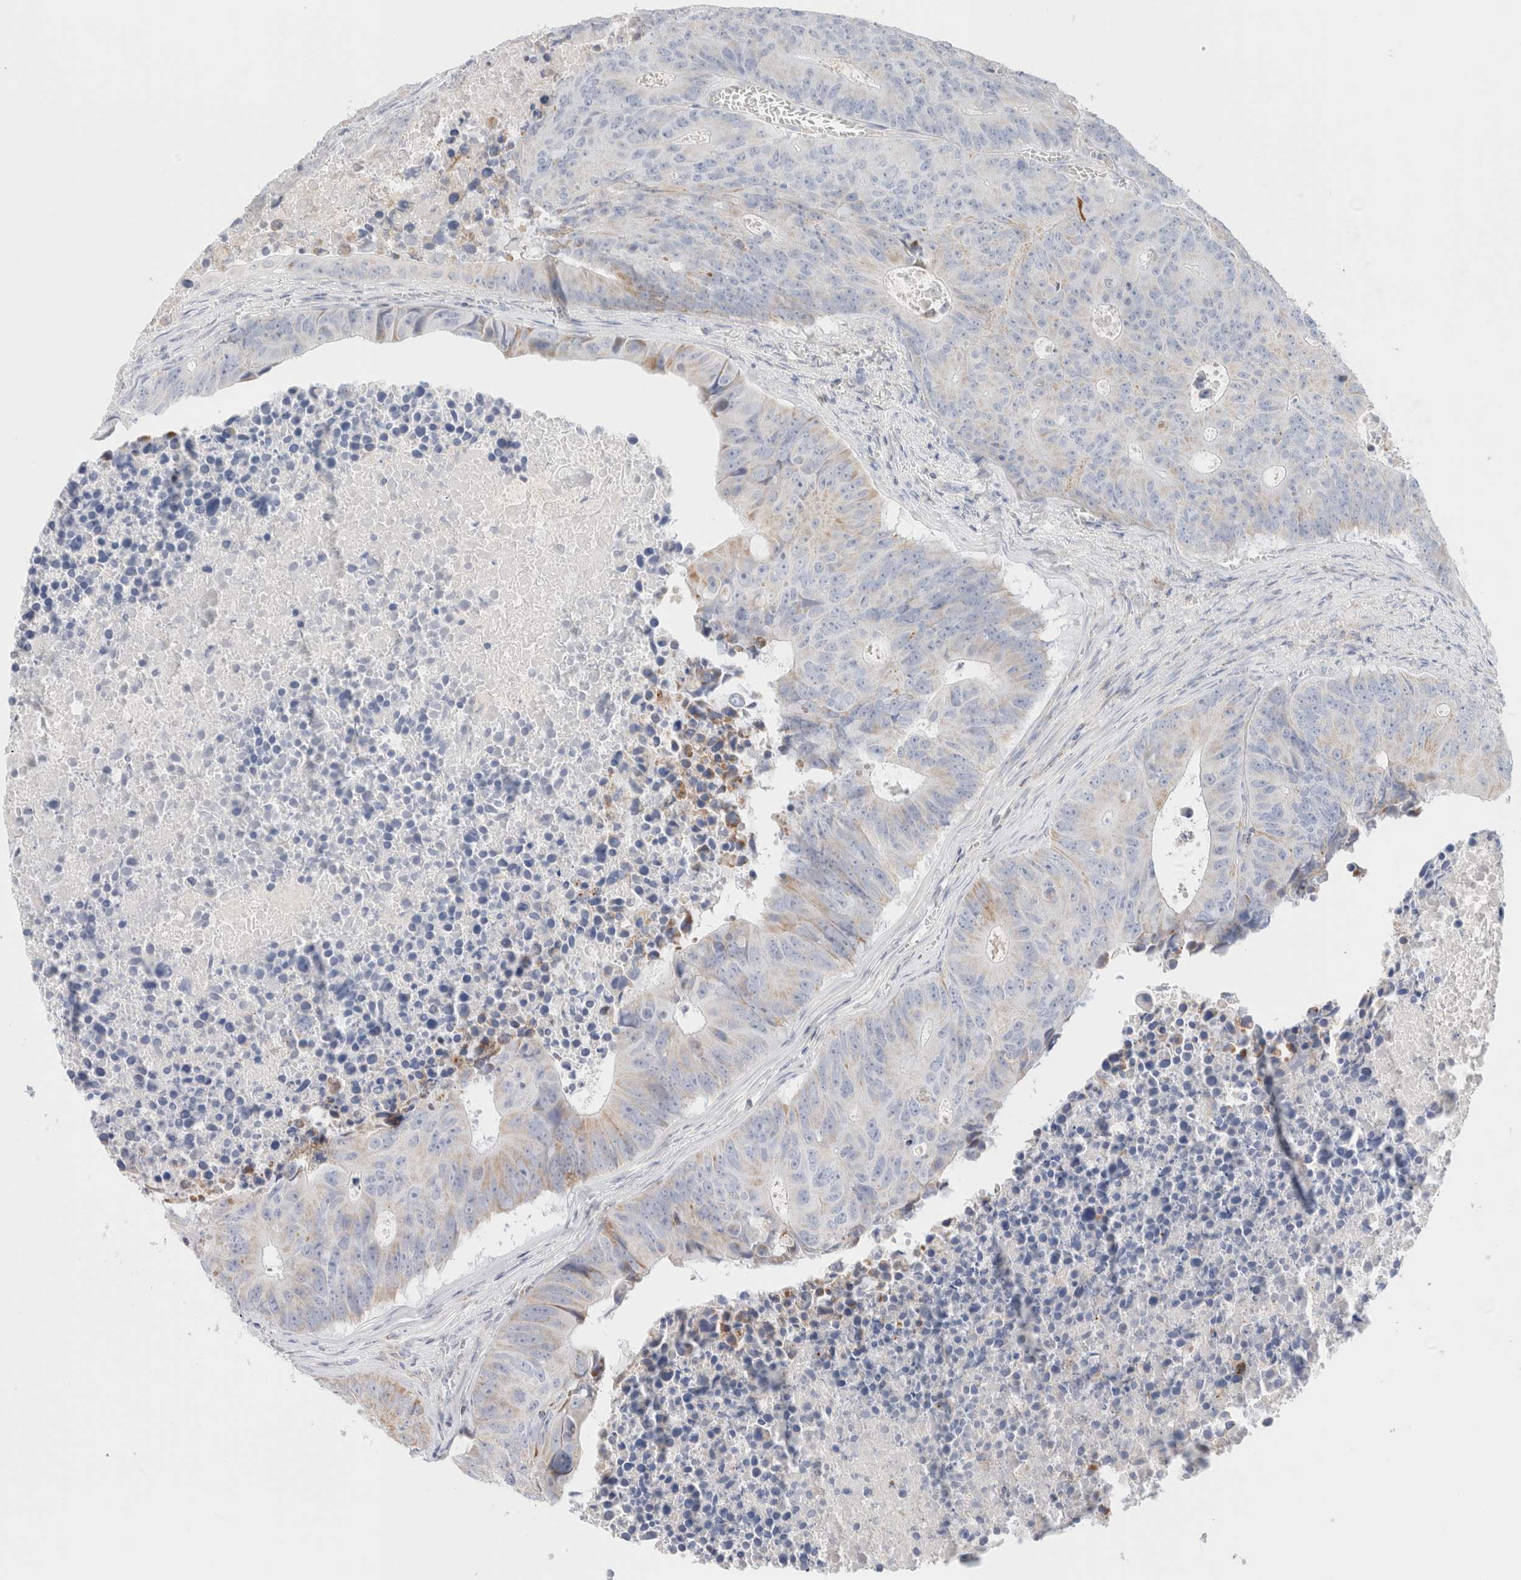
{"staining": {"intensity": "moderate", "quantity": "<25%", "location": "cytoplasmic/membranous"}, "tissue": "colorectal cancer", "cell_type": "Tumor cells", "image_type": "cancer", "snomed": [{"axis": "morphology", "description": "Adenocarcinoma, NOS"}, {"axis": "topography", "description": "Colon"}], "caption": "Tumor cells display moderate cytoplasmic/membranous staining in approximately <25% of cells in colorectal adenocarcinoma. (Stains: DAB (3,3'-diaminobenzidine) in brown, nuclei in blue, Microscopy: brightfield microscopy at high magnification).", "gene": "ATP6V1C1", "patient": {"sex": "male", "age": 87}}